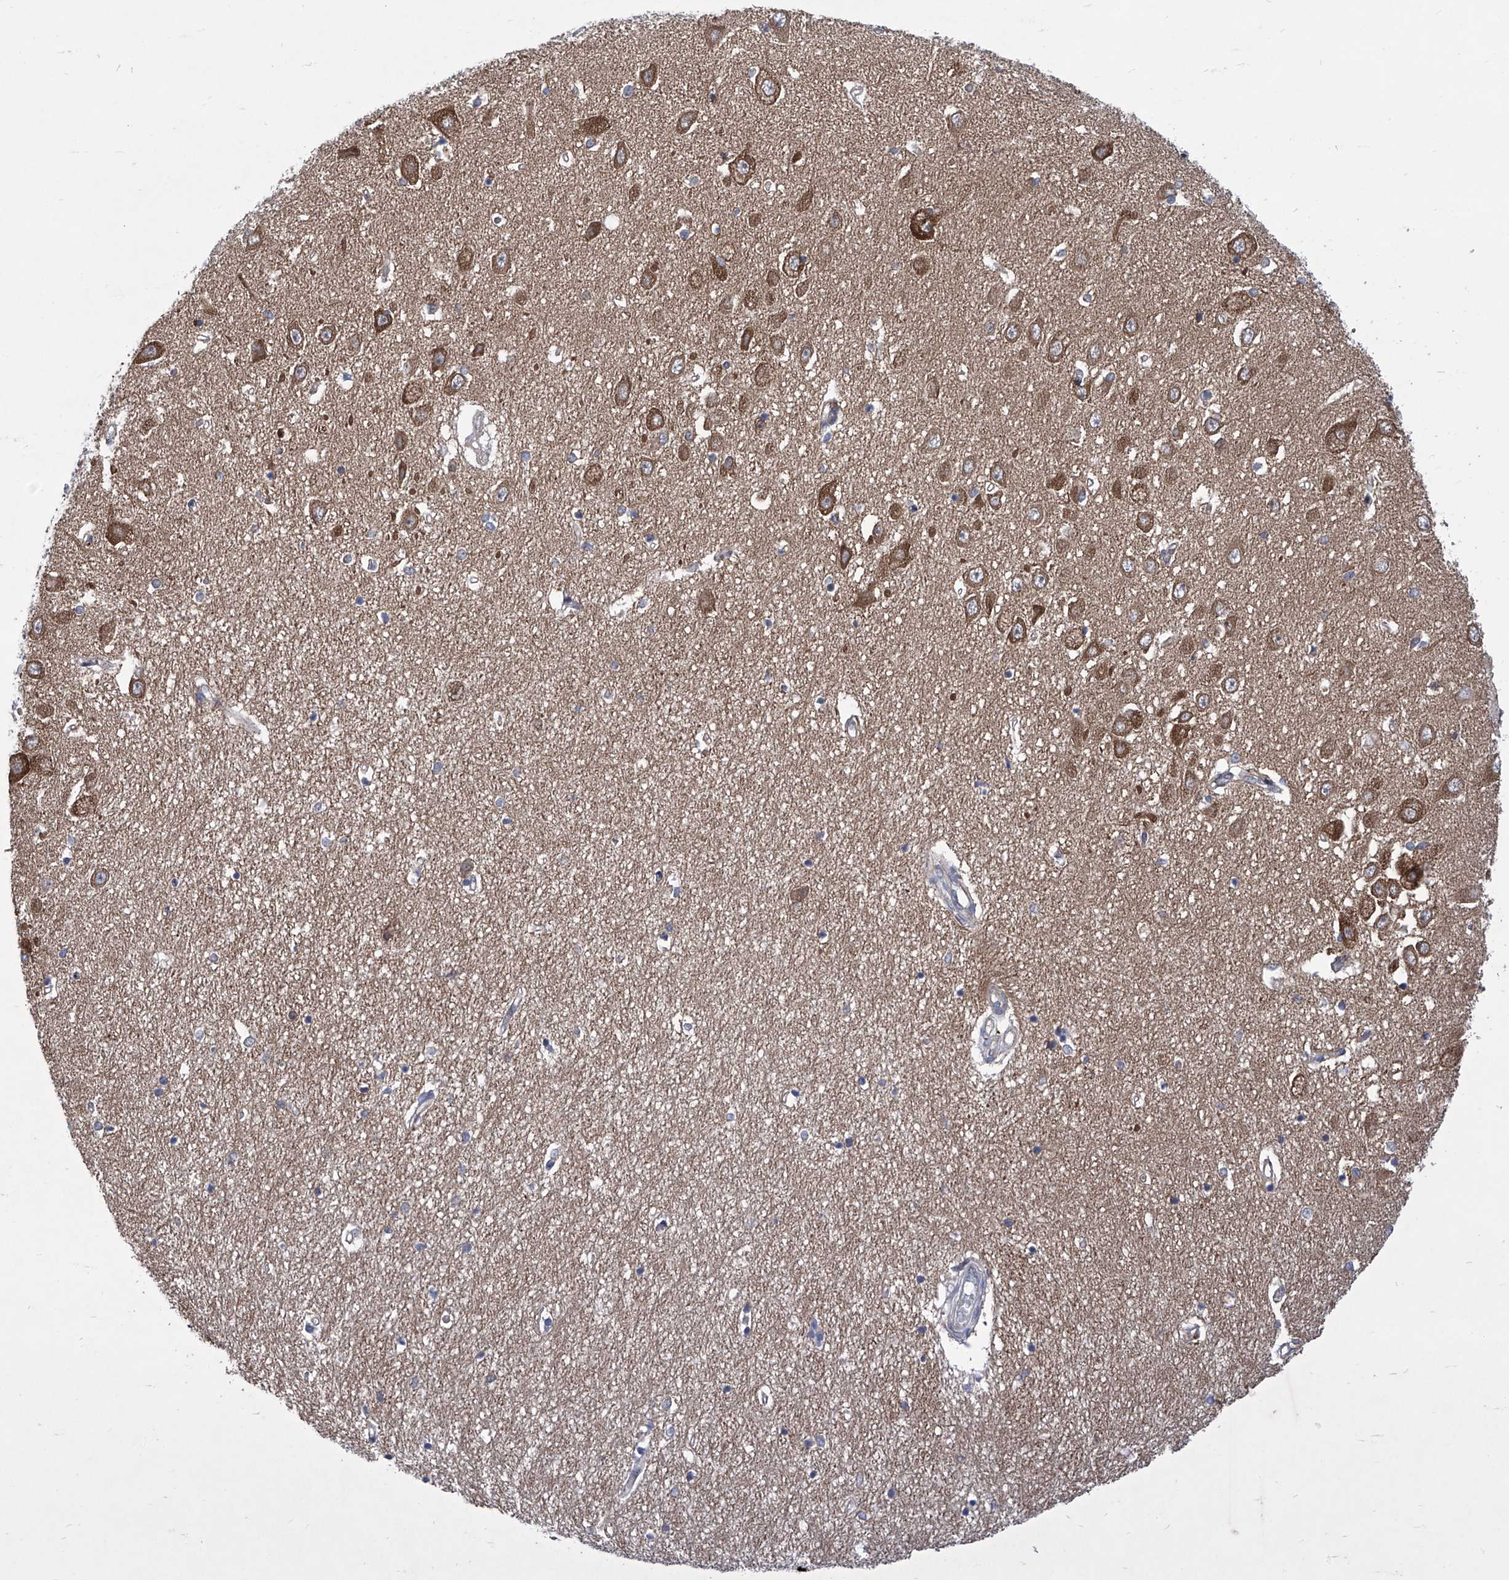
{"staining": {"intensity": "weak", "quantity": "<25%", "location": "cytoplasmic/membranous"}, "tissue": "hippocampus", "cell_type": "Glial cells", "image_type": "normal", "snomed": [{"axis": "morphology", "description": "Normal tissue, NOS"}, {"axis": "topography", "description": "Hippocampus"}], "caption": "Glial cells are negative for protein expression in normal human hippocampus. (Stains: DAB (3,3'-diaminobenzidine) IHC with hematoxylin counter stain, Microscopy: brightfield microscopy at high magnification).", "gene": "KTI12", "patient": {"sex": "female", "age": 64}}